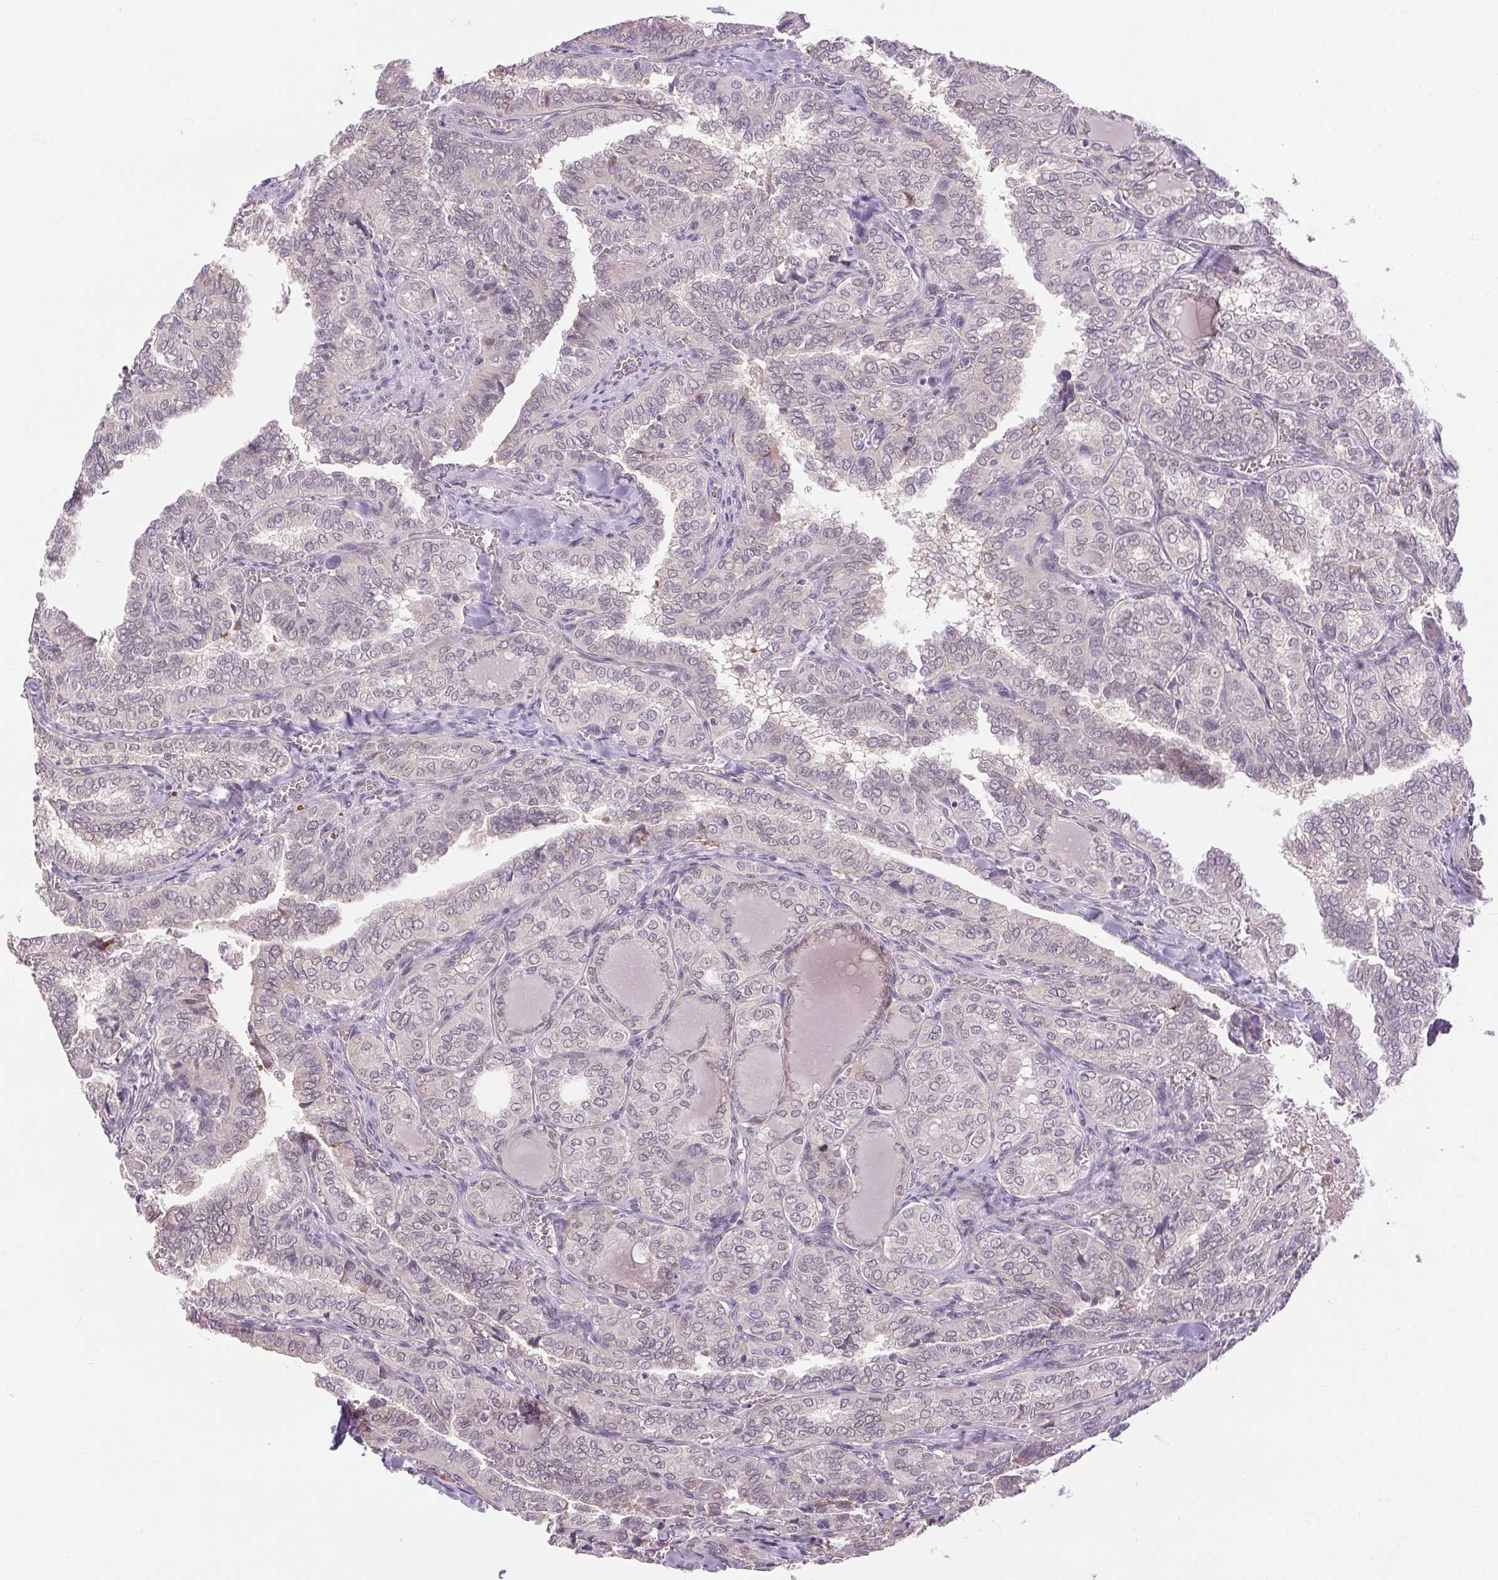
{"staining": {"intensity": "negative", "quantity": "none", "location": "none"}, "tissue": "thyroid cancer", "cell_type": "Tumor cells", "image_type": "cancer", "snomed": [{"axis": "morphology", "description": "Papillary adenocarcinoma, NOS"}, {"axis": "topography", "description": "Thyroid gland"}], "caption": "An image of papillary adenocarcinoma (thyroid) stained for a protein shows no brown staining in tumor cells.", "gene": "FAM168A", "patient": {"sex": "female", "age": 41}}